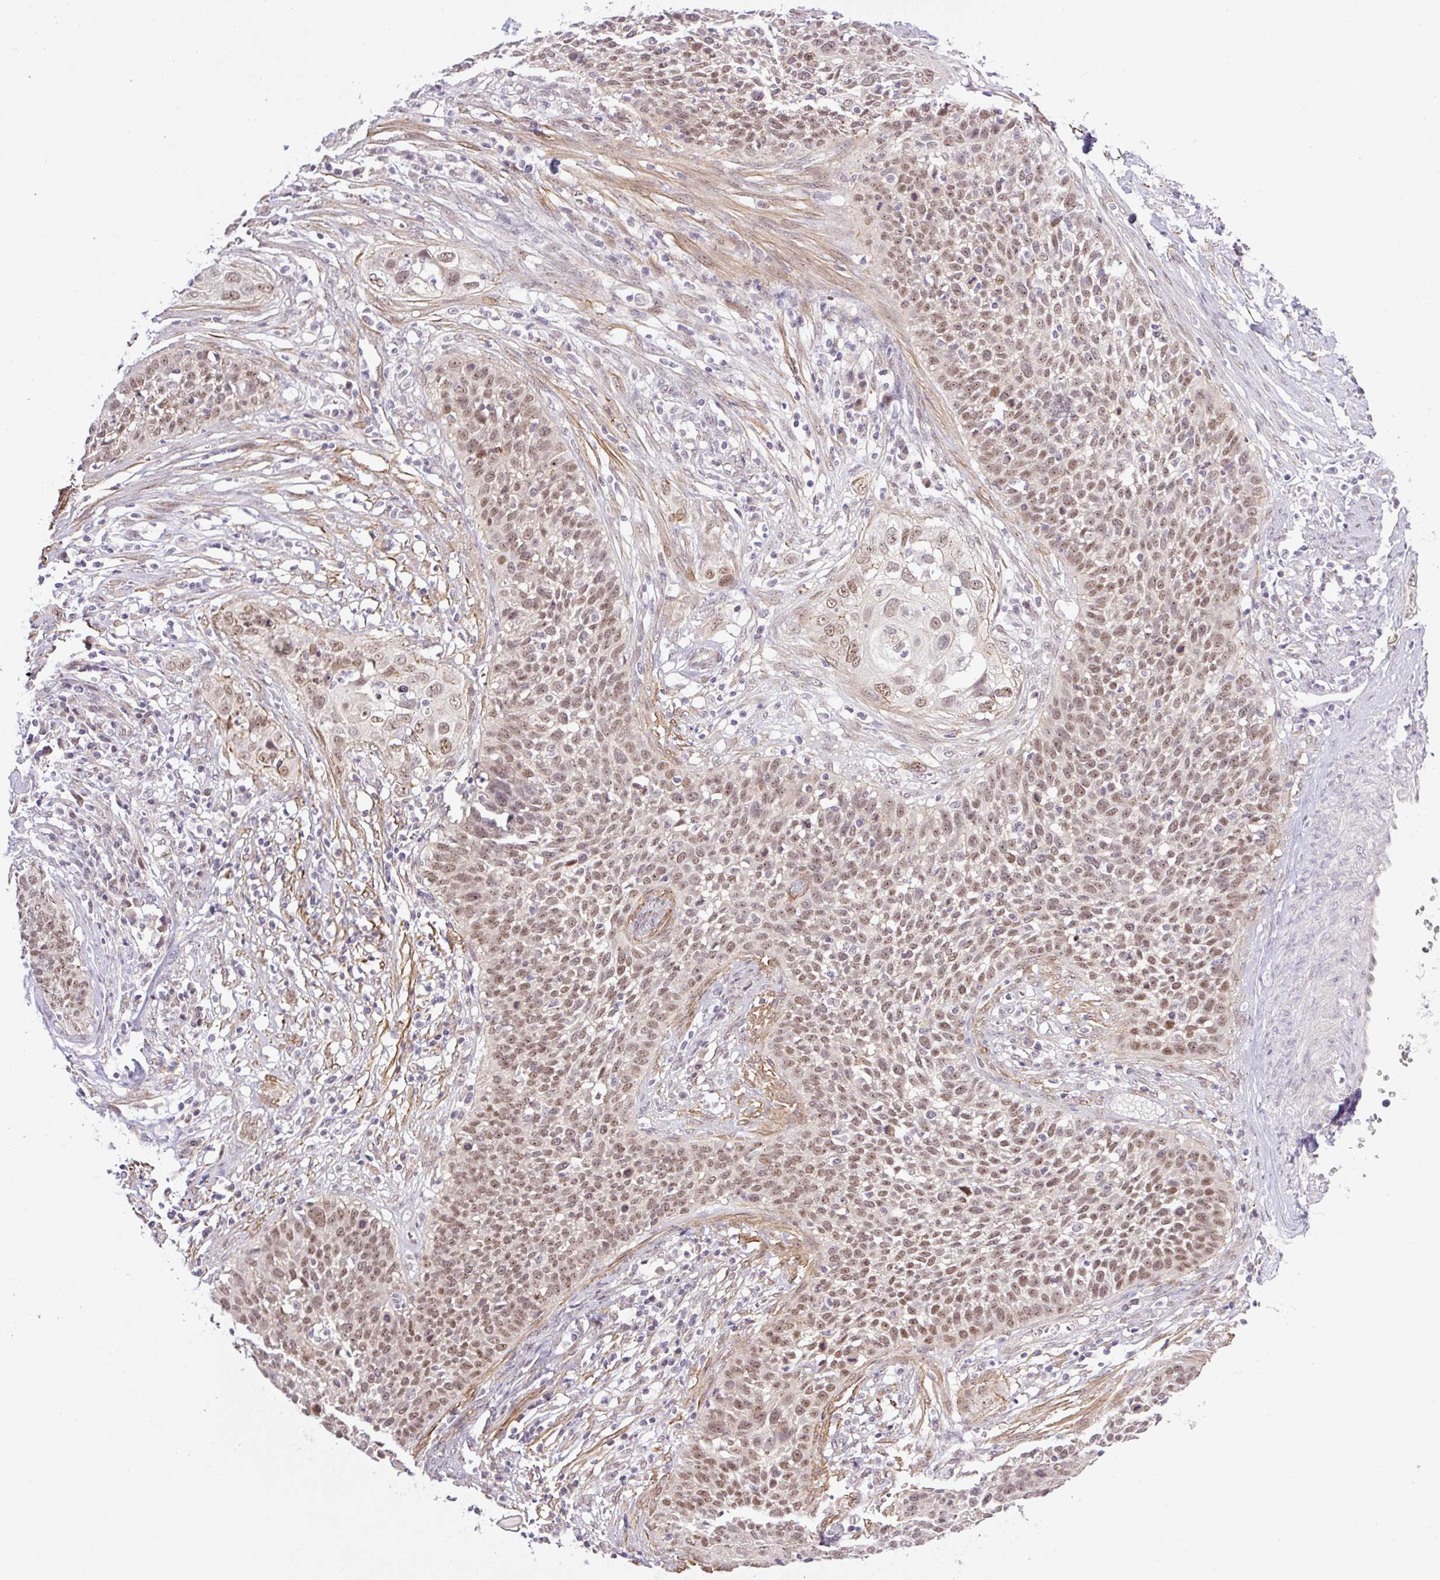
{"staining": {"intensity": "moderate", "quantity": ">75%", "location": "nuclear"}, "tissue": "cervical cancer", "cell_type": "Tumor cells", "image_type": "cancer", "snomed": [{"axis": "morphology", "description": "Squamous cell carcinoma, NOS"}, {"axis": "topography", "description": "Cervix"}], "caption": "This is an image of IHC staining of squamous cell carcinoma (cervical), which shows moderate staining in the nuclear of tumor cells.", "gene": "ICE1", "patient": {"sex": "female", "age": 34}}